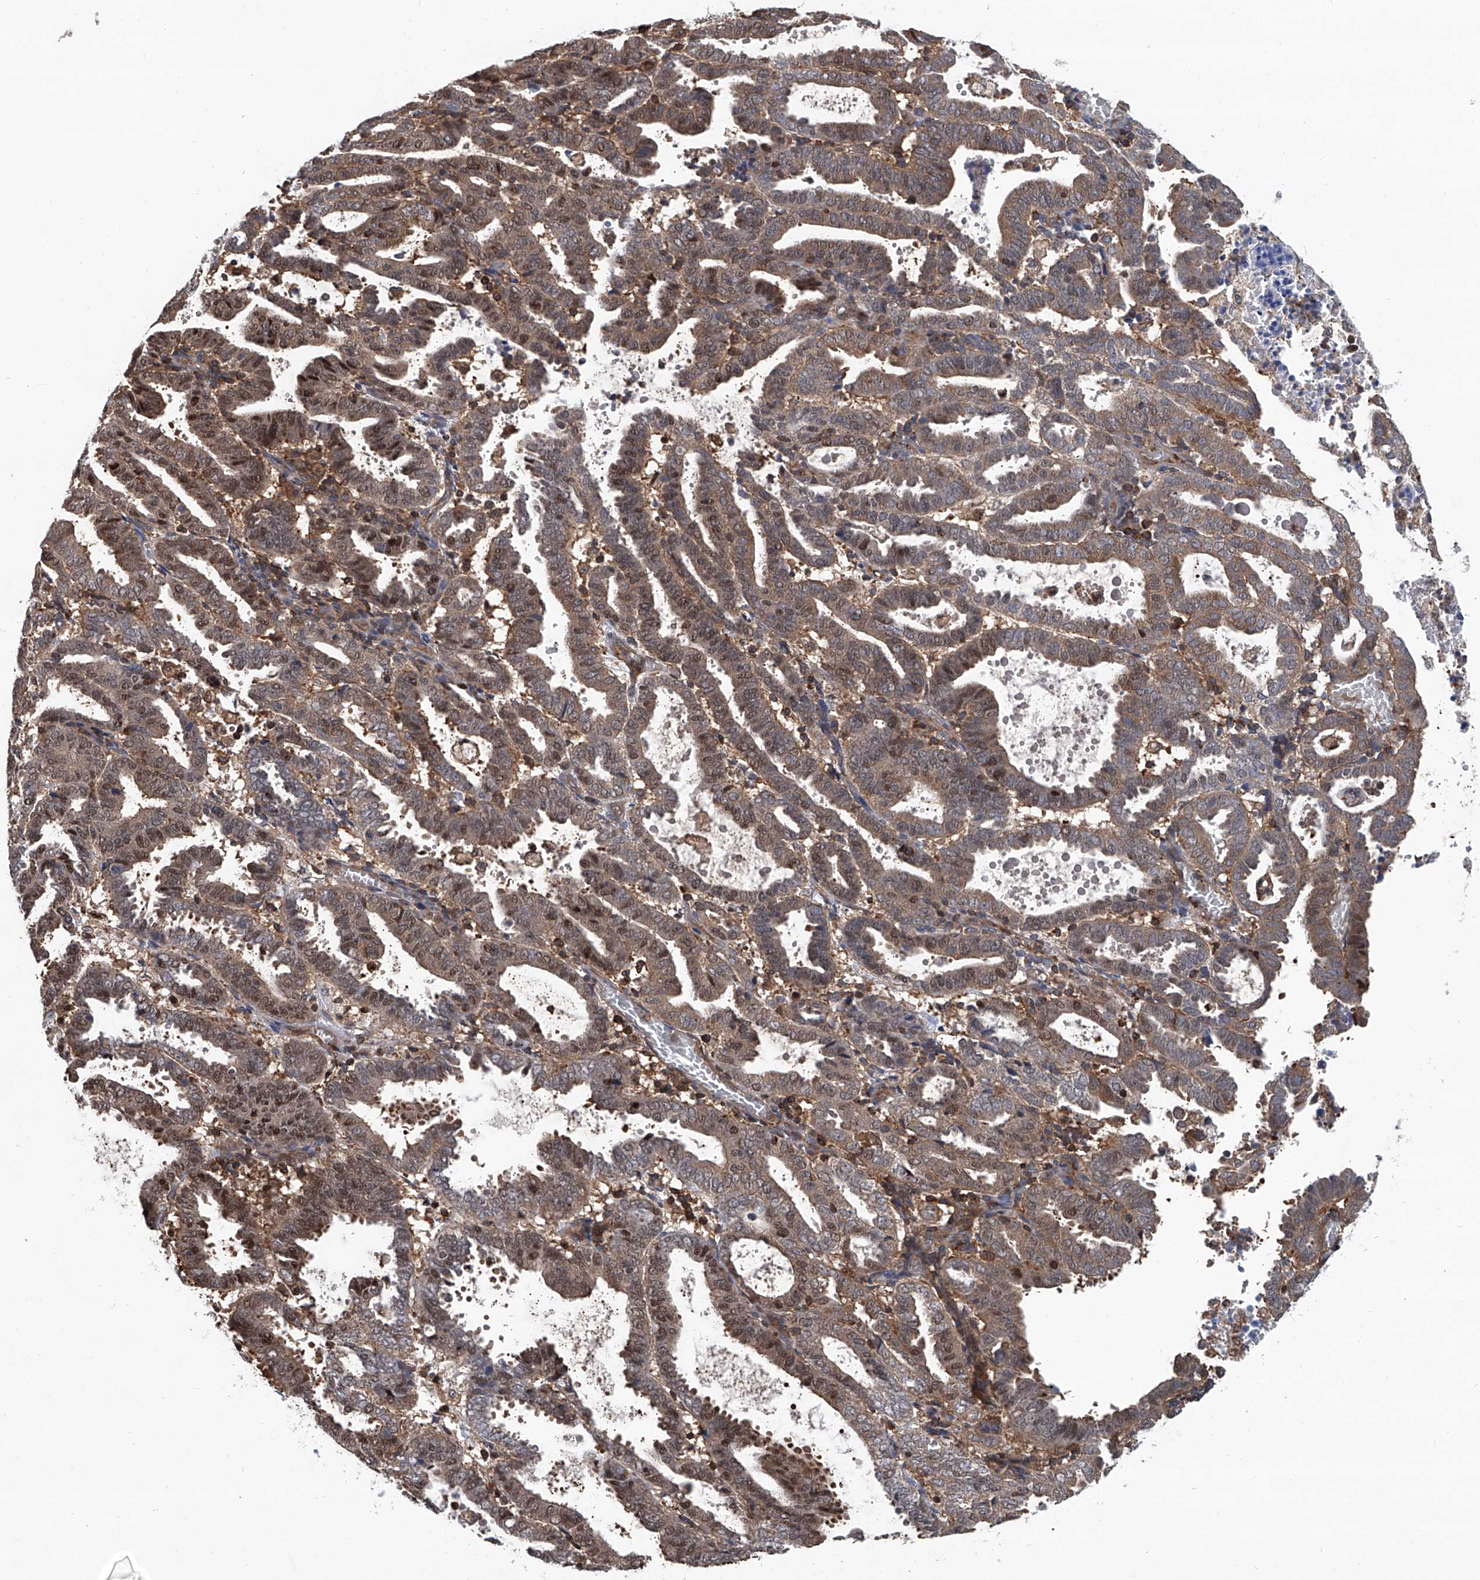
{"staining": {"intensity": "moderate", "quantity": ">75%", "location": "cytoplasmic/membranous,nuclear"}, "tissue": "endometrial cancer", "cell_type": "Tumor cells", "image_type": "cancer", "snomed": [{"axis": "morphology", "description": "Adenocarcinoma, NOS"}, {"axis": "topography", "description": "Uterus"}], "caption": "A brown stain labels moderate cytoplasmic/membranous and nuclear positivity of a protein in human adenocarcinoma (endometrial) tumor cells.", "gene": "NT5C3A", "patient": {"sex": "female", "age": 83}}